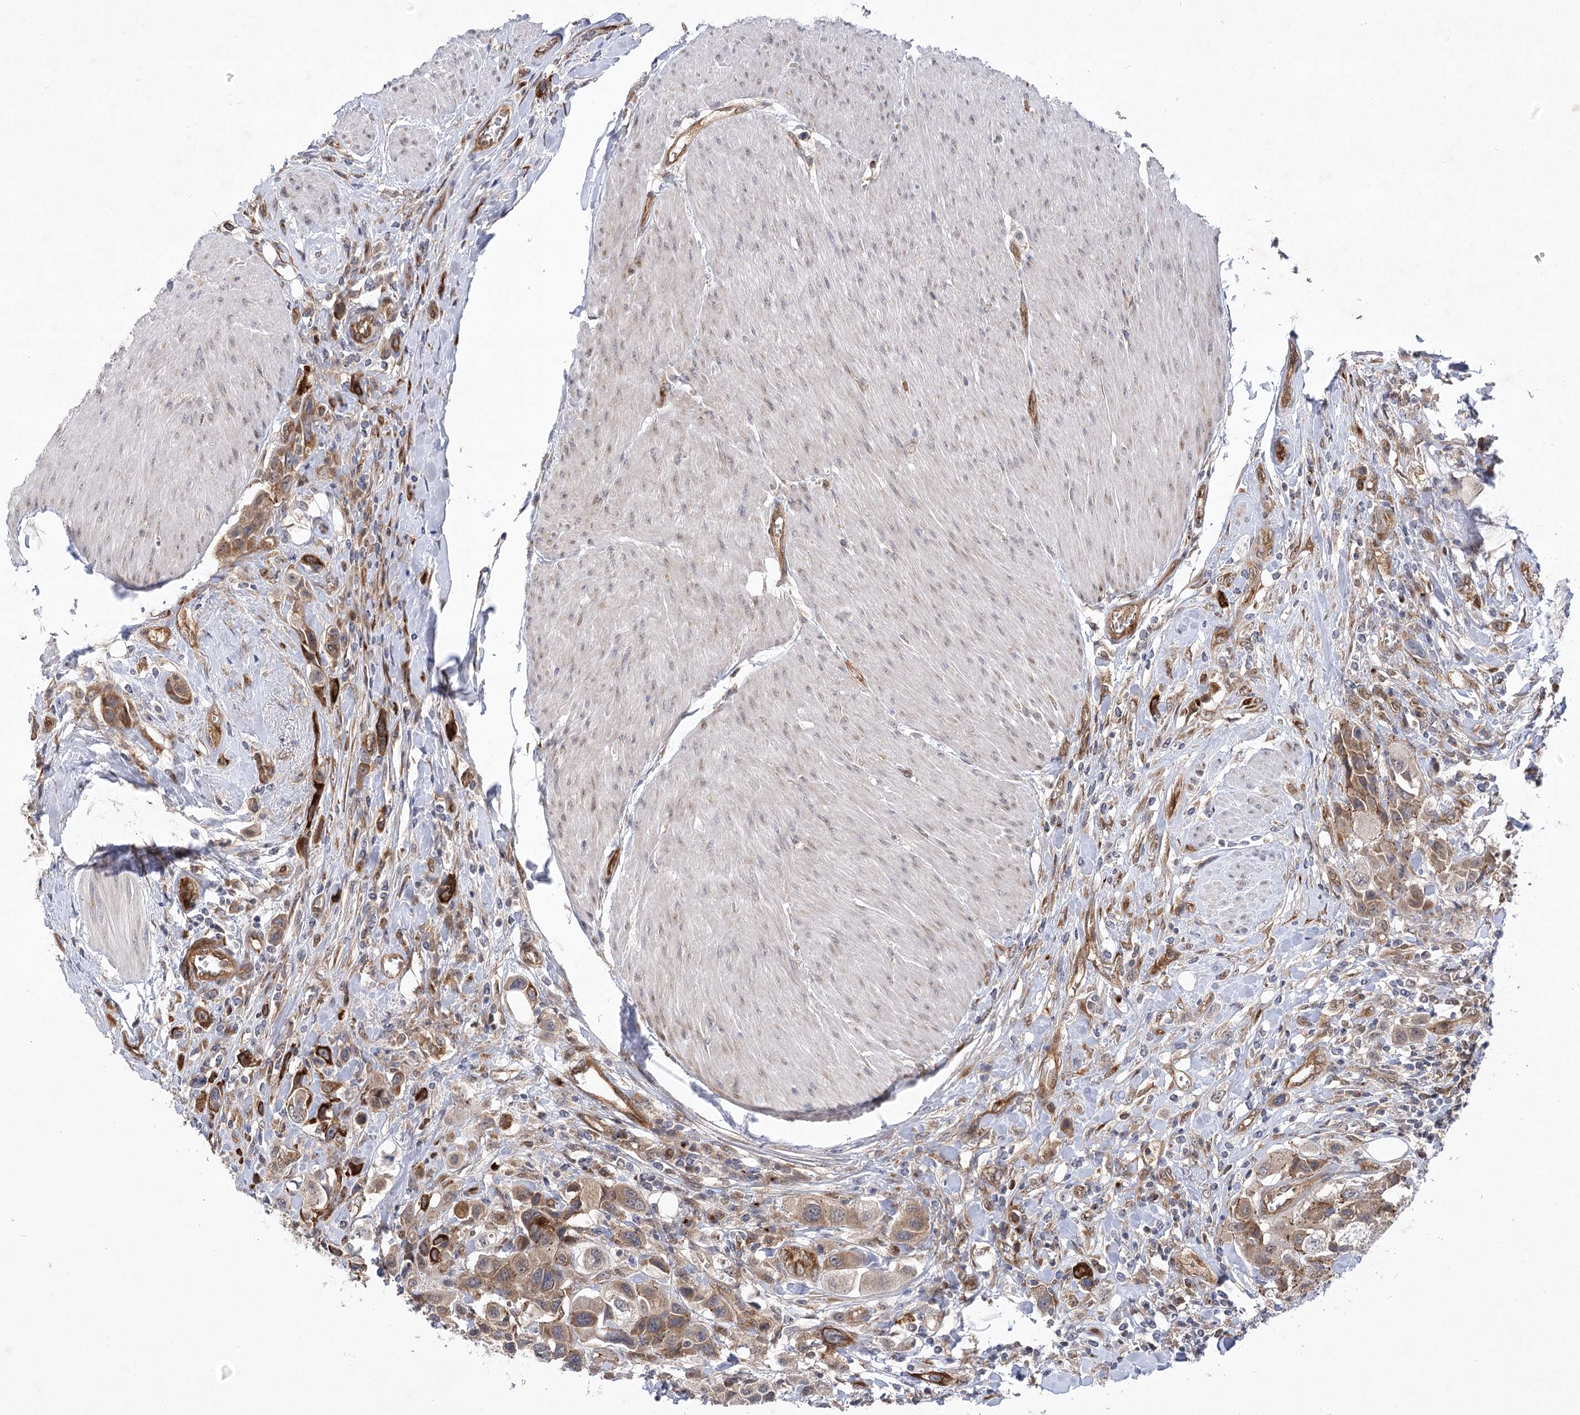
{"staining": {"intensity": "moderate", "quantity": "25%-75%", "location": "cytoplasmic/membranous"}, "tissue": "urothelial cancer", "cell_type": "Tumor cells", "image_type": "cancer", "snomed": [{"axis": "morphology", "description": "Urothelial carcinoma, High grade"}, {"axis": "topography", "description": "Urinary bladder"}], "caption": "Immunohistochemical staining of human urothelial cancer displays moderate cytoplasmic/membranous protein expression in approximately 25%-75% of tumor cells. Using DAB (brown) and hematoxylin (blue) stains, captured at high magnification using brightfield microscopy.", "gene": "ARHGAP31", "patient": {"sex": "male", "age": 50}}